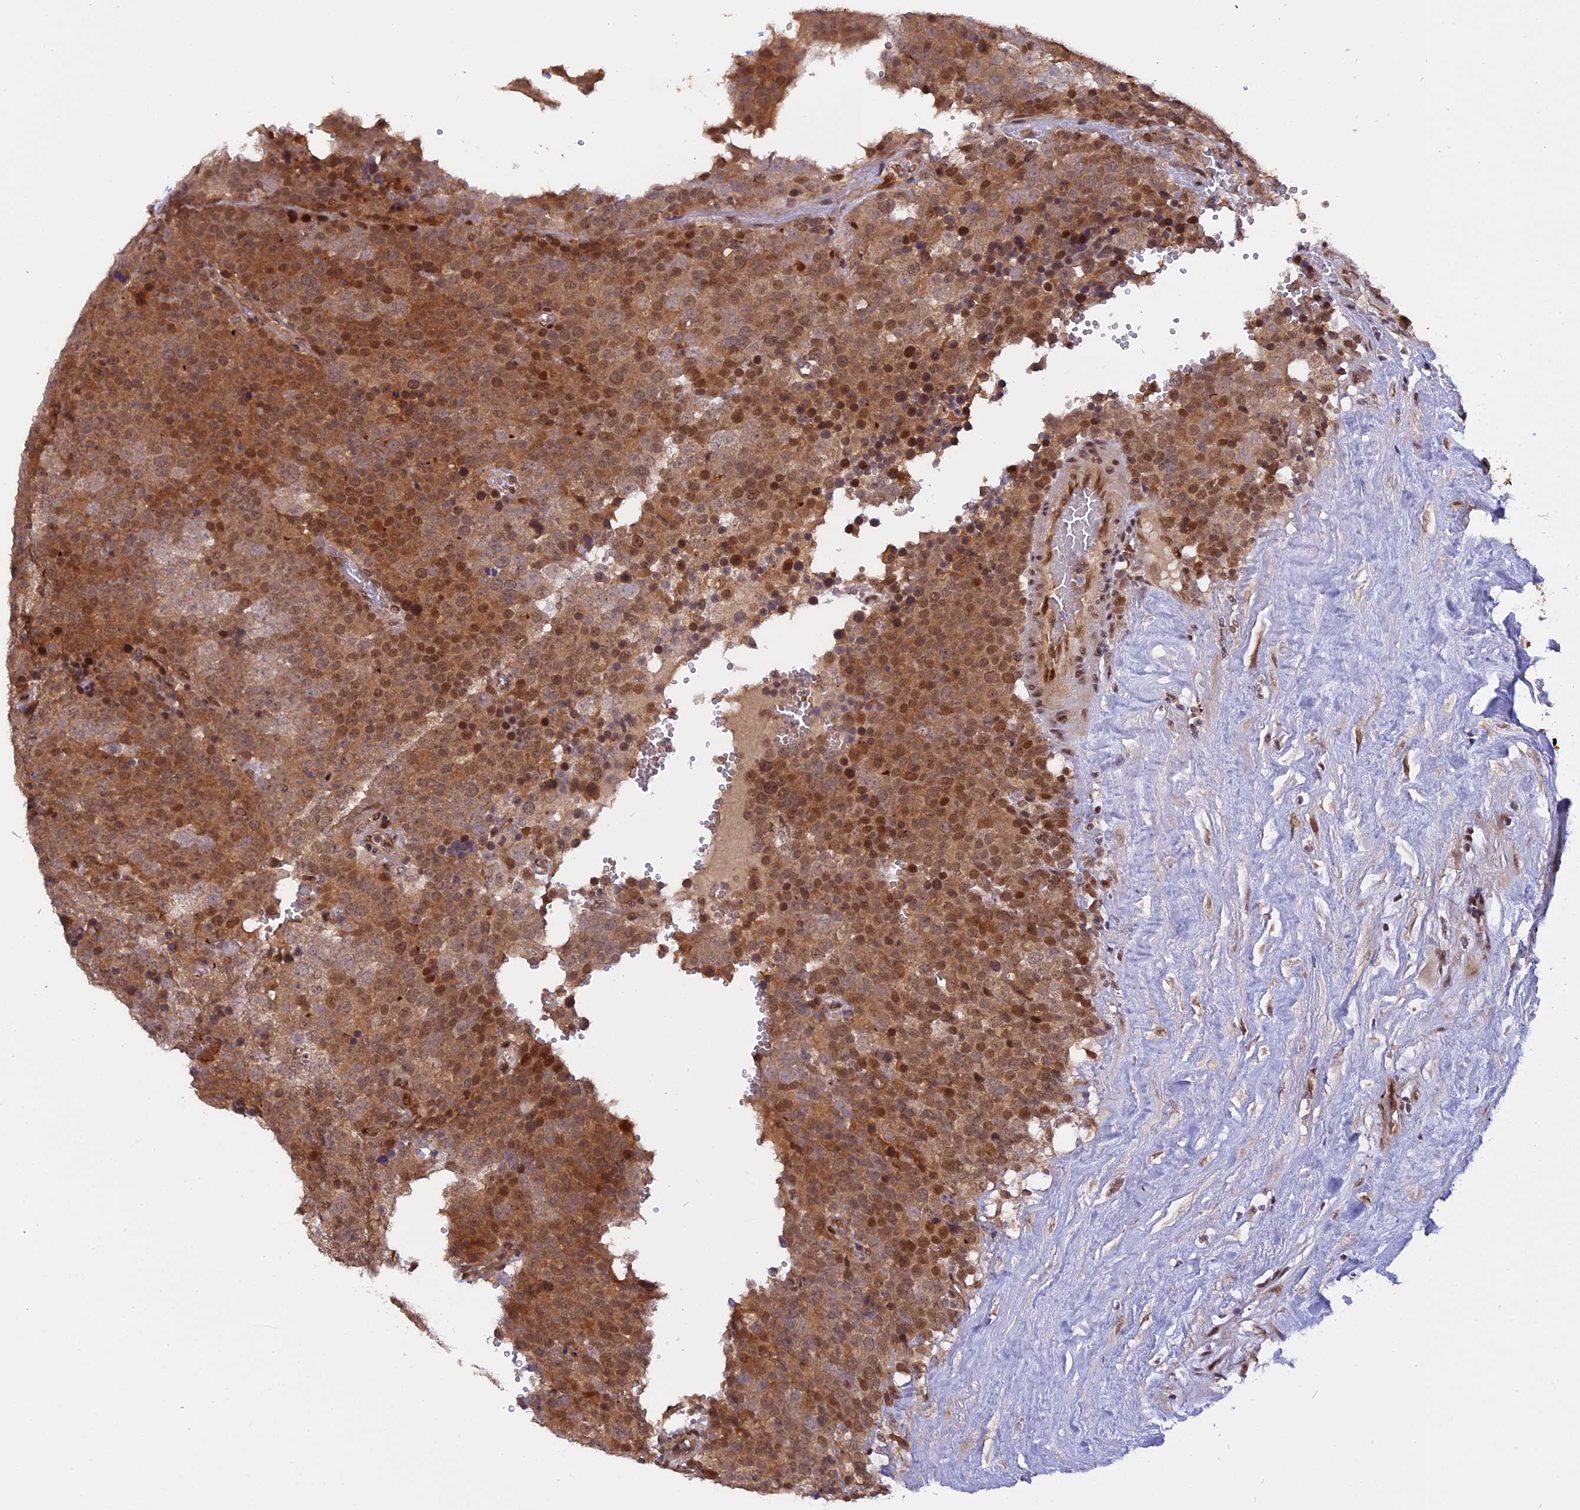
{"staining": {"intensity": "moderate", "quantity": ">75%", "location": "cytoplasmic/membranous,nuclear"}, "tissue": "testis cancer", "cell_type": "Tumor cells", "image_type": "cancer", "snomed": [{"axis": "morphology", "description": "Seminoma, NOS"}, {"axis": "topography", "description": "Testis"}], "caption": "Immunohistochemical staining of seminoma (testis) displays medium levels of moderate cytoplasmic/membranous and nuclear protein positivity in about >75% of tumor cells. The staining was performed using DAB (3,3'-diaminobenzidine) to visualize the protein expression in brown, while the nuclei were stained in blue with hematoxylin (Magnification: 20x).", "gene": "ZNF428", "patient": {"sex": "male", "age": 71}}